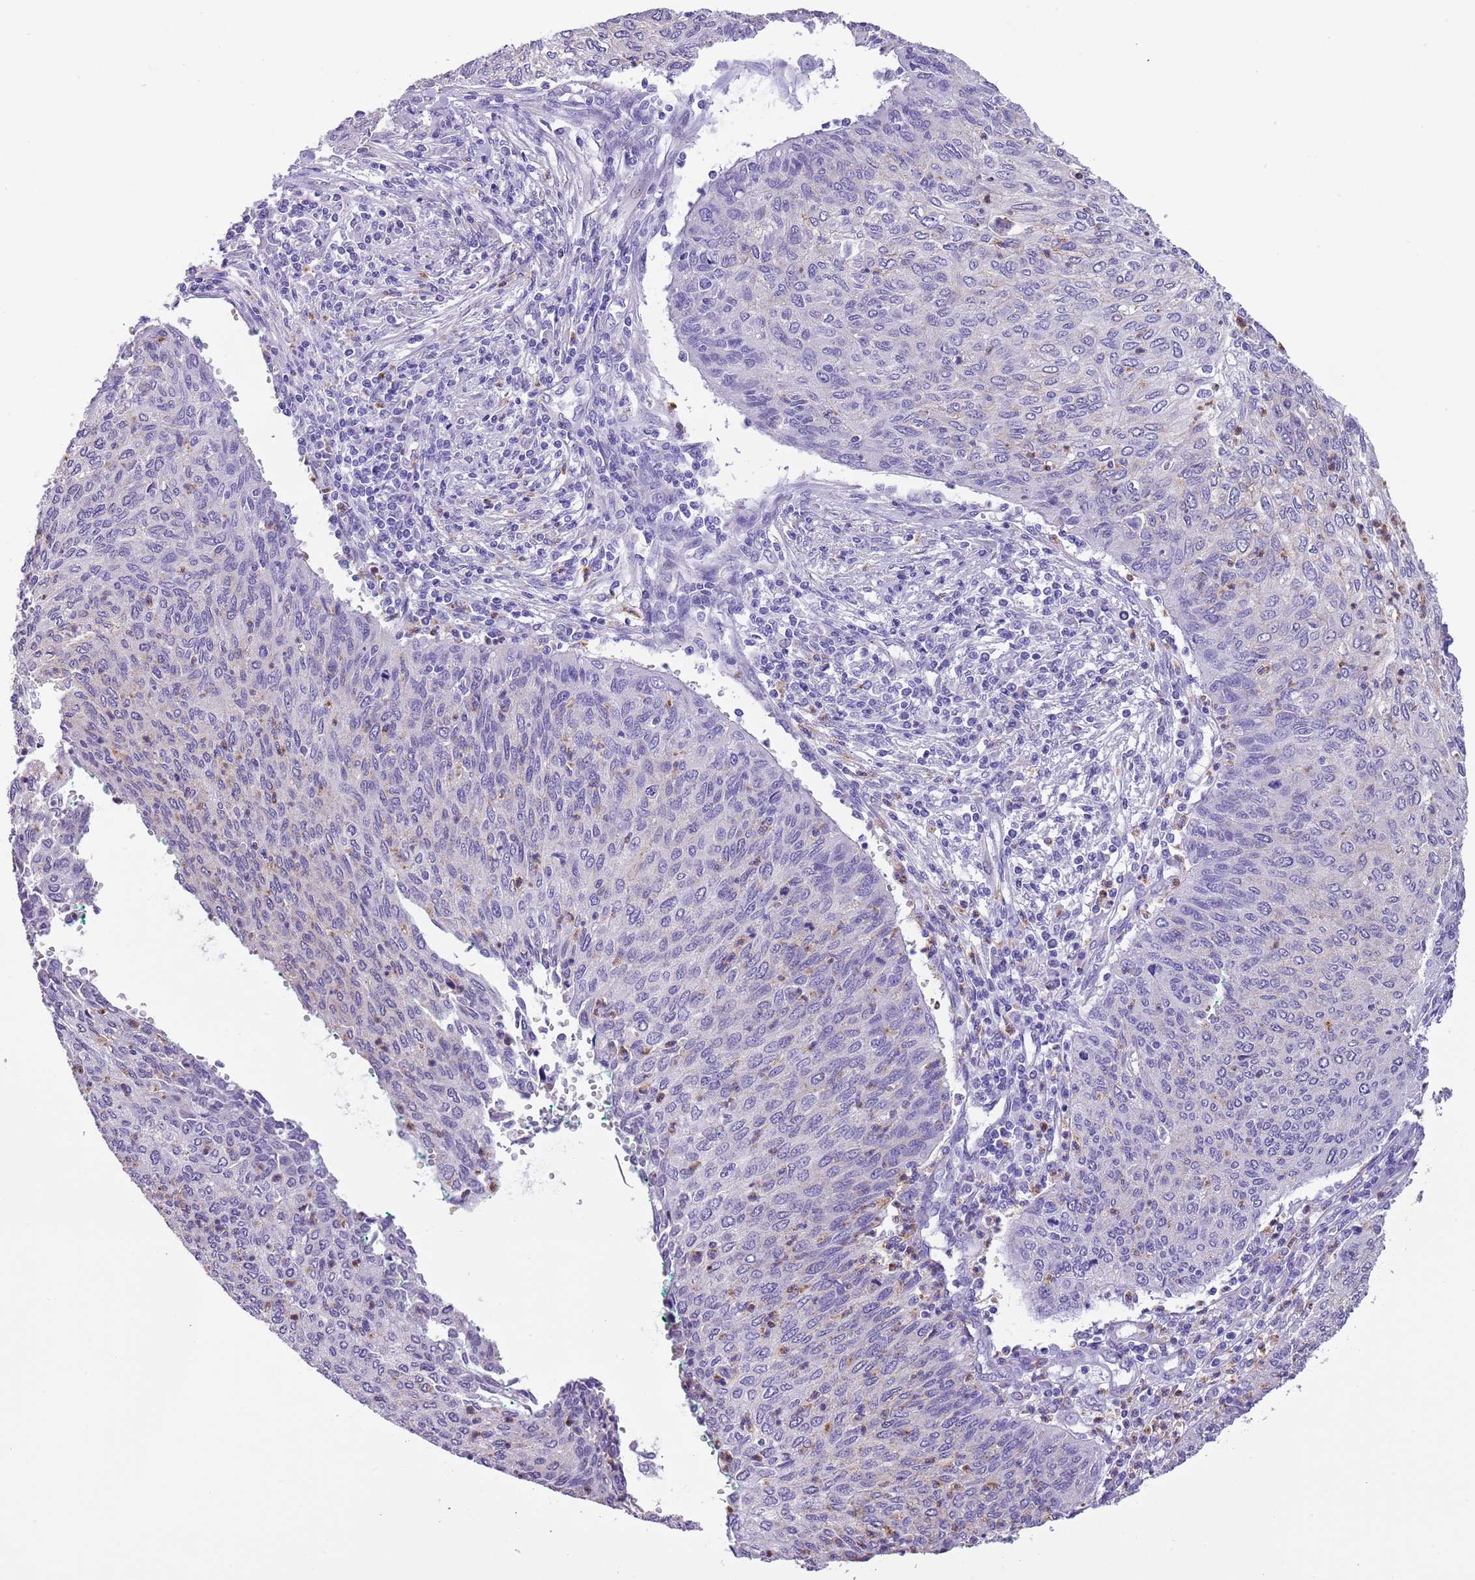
{"staining": {"intensity": "negative", "quantity": "none", "location": "none"}, "tissue": "cervical cancer", "cell_type": "Tumor cells", "image_type": "cancer", "snomed": [{"axis": "morphology", "description": "Squamous cell carcinoma, NOS"}, {"axis": "topography", "description": "Cervix"}], "caption": "Squamous cell carcinoma (cervical) was stained to show a protein in brown. There is no significant positivity in tumor cells.", "gene": "OR2Z1", "patient": {"sex": "female", "age": 38}}